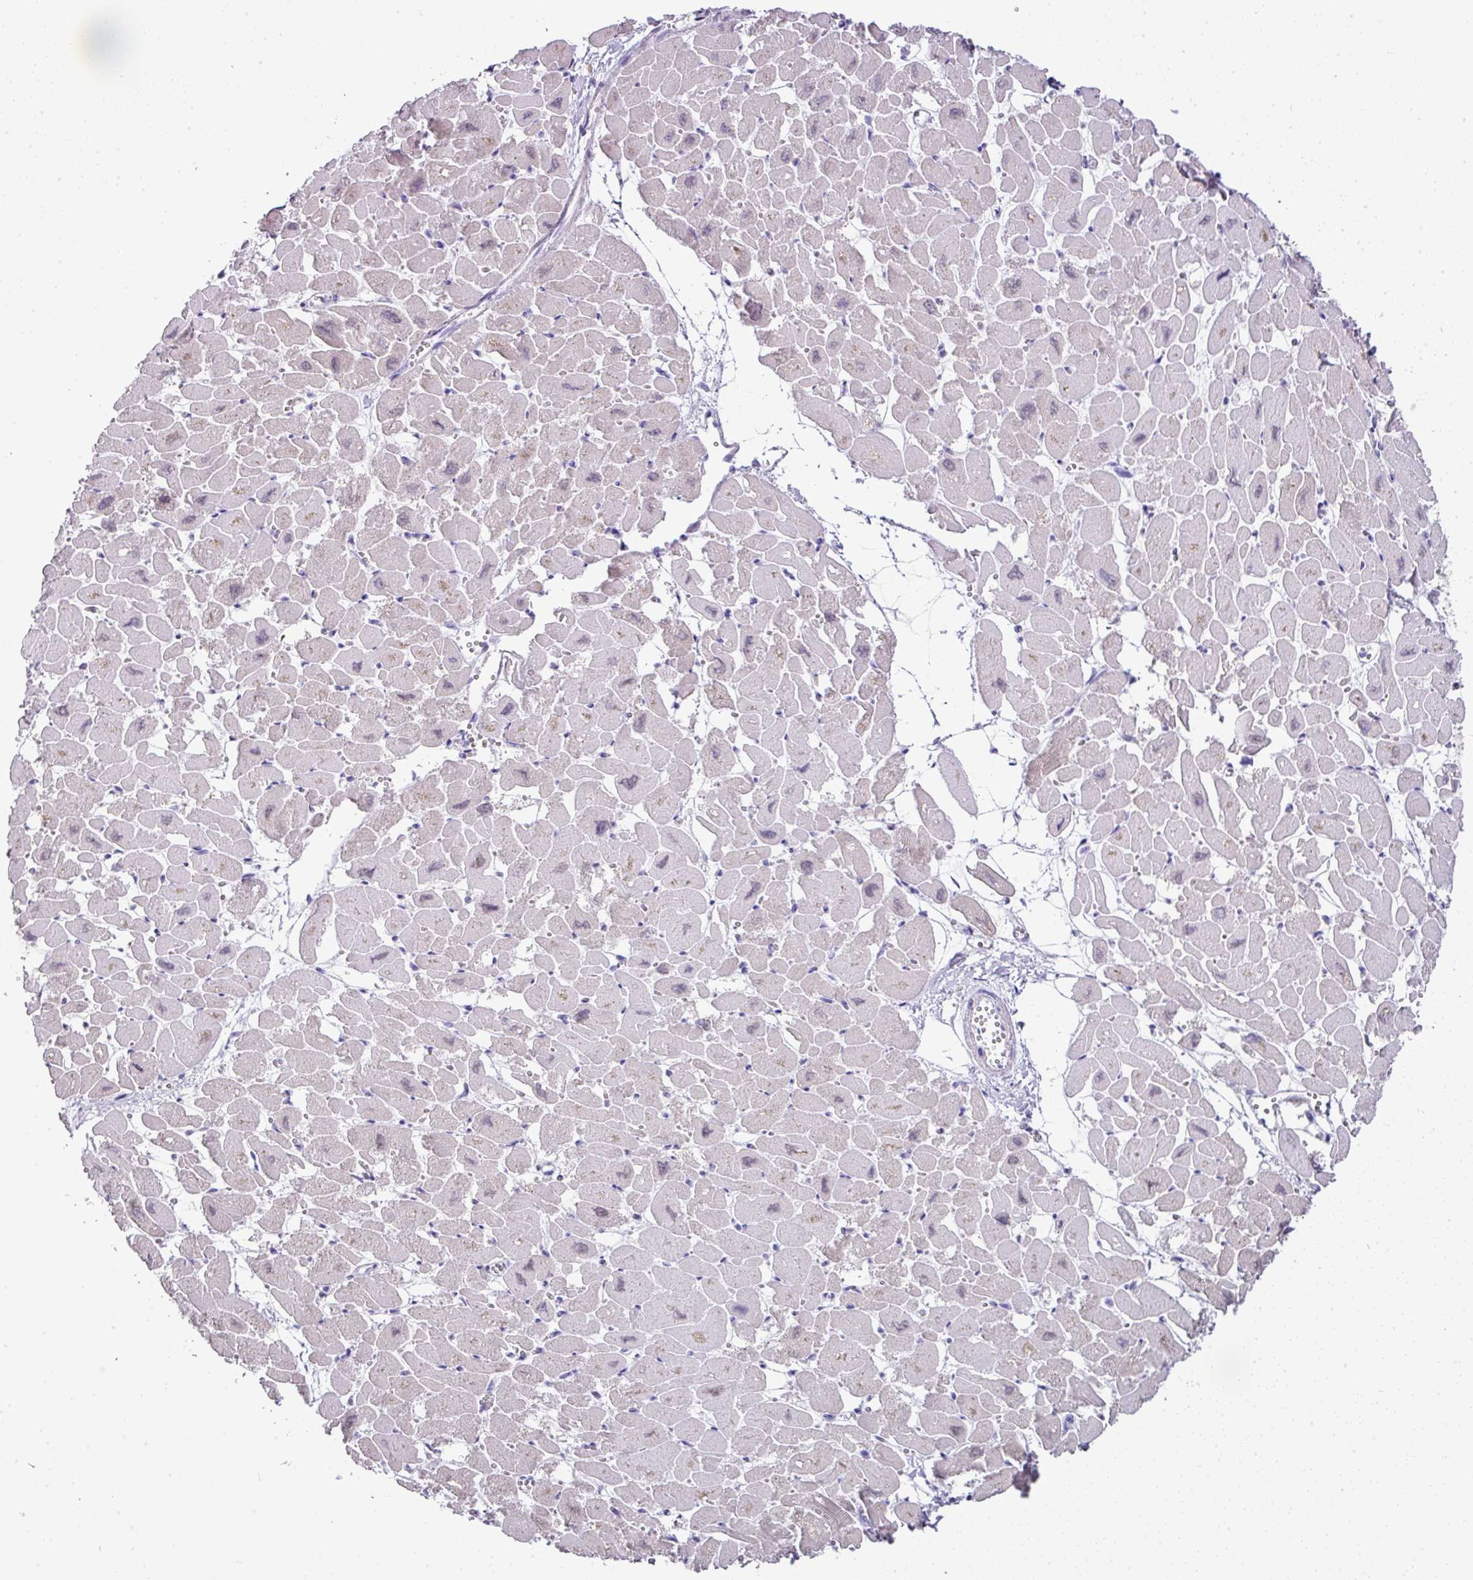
{"staining": {"intensity": "weak", "quantity": "<25%", "location": "cytoplasmic/membranous"}, "tissue": "heart muscle", "cell_type": "Cardiomyocytes", "image_type": "normal", "snomed": [{"axis": "morphology", "description": "Normal tissue, NOS"}, {"axis": "topography", "description": "Heart"}], "caption": "Image shows no protein staining in cardiomyocytes of unremarkable heart muscle.", "gene": "BCL11A", "patient": {"sex": "male", "age": 54}}